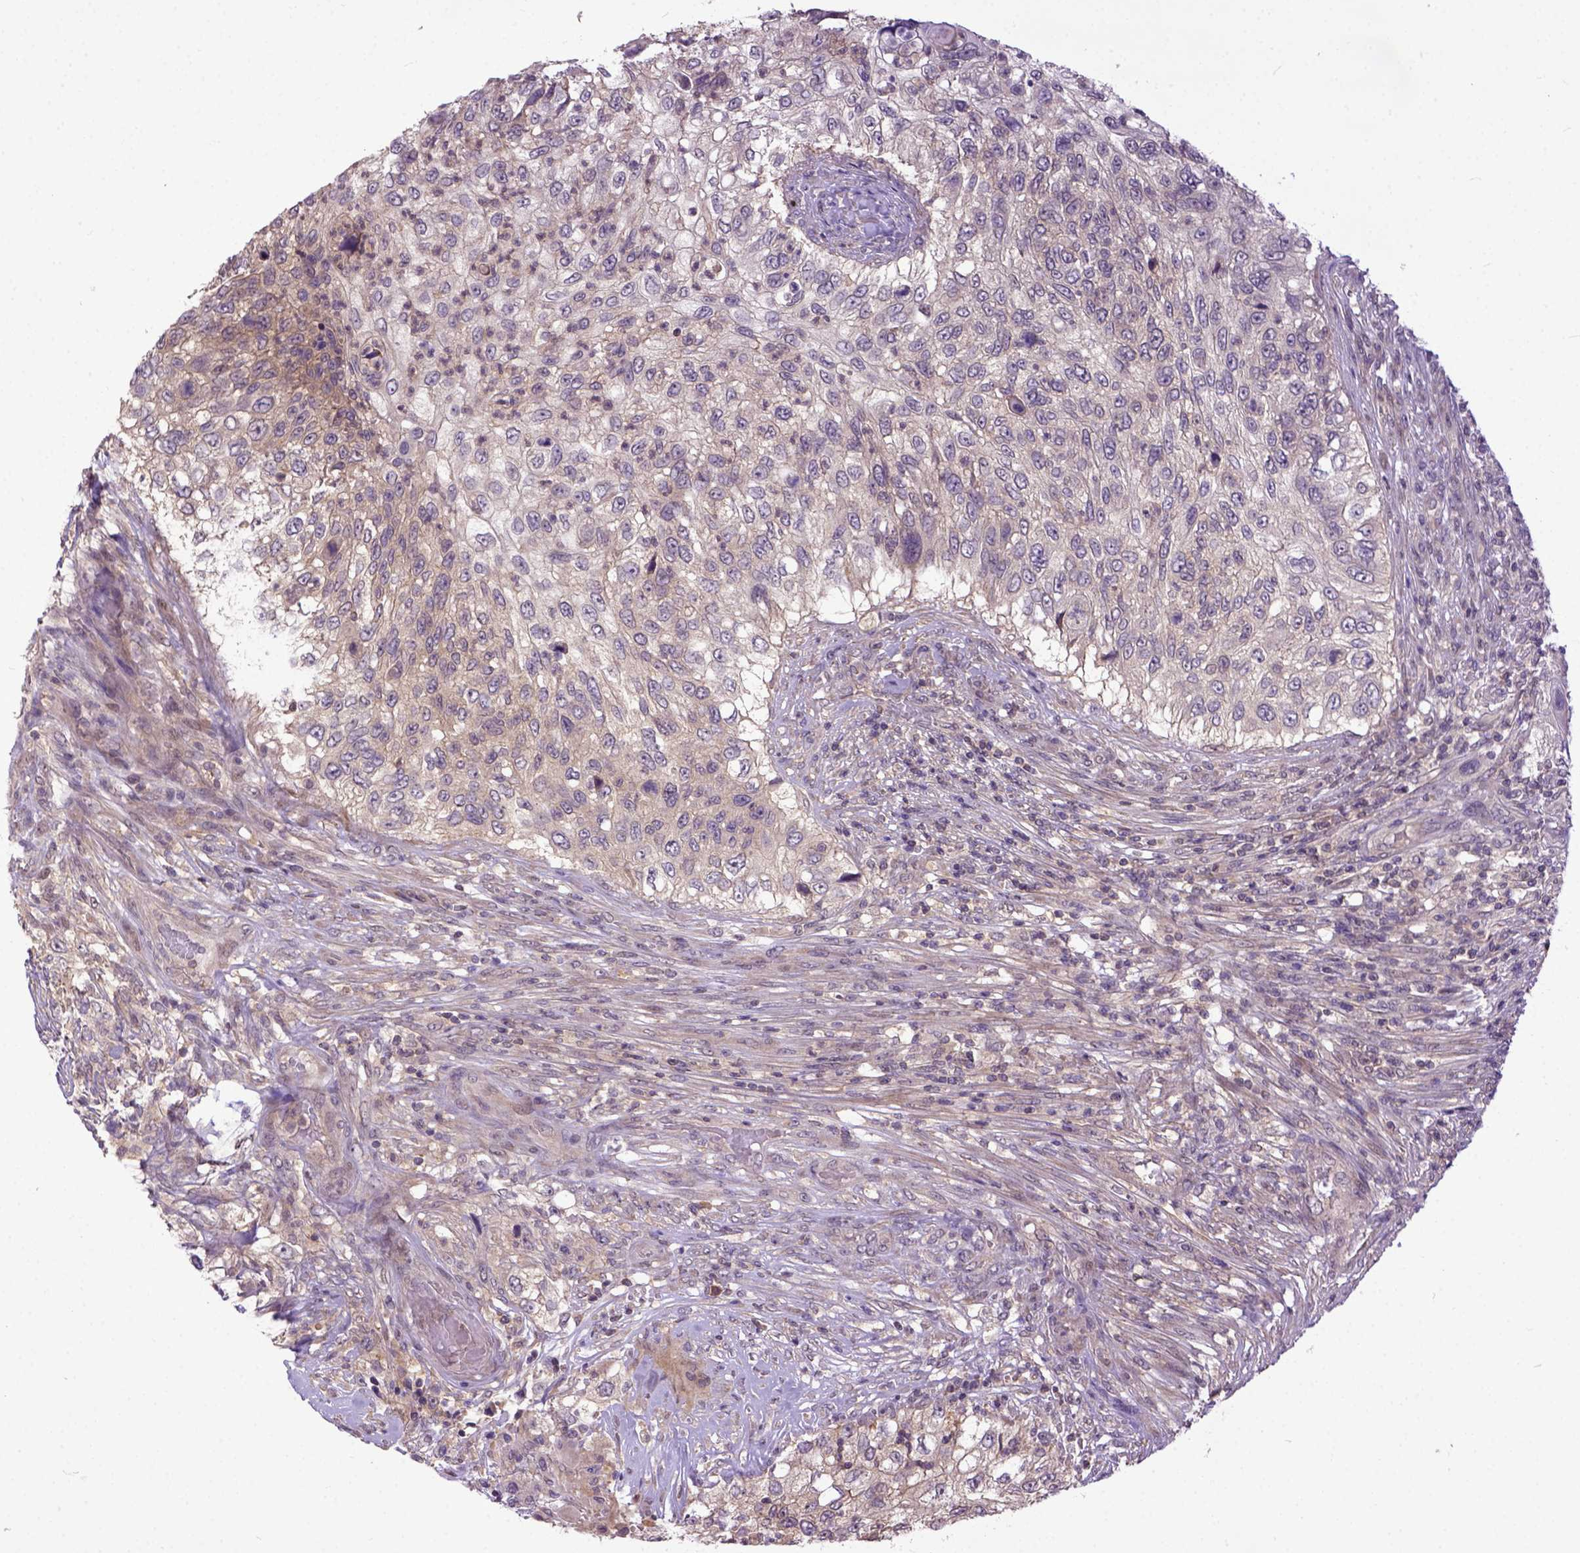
{"staining": {"intensity": "weak", "quantity": "25%-75%", "location": "cytoplasmic/membranous"}, "tissue": "urothelial cancer", "cell_type": "Tumor cells", "image_type": "cancer", "snomed": [{"axis": "morphology", "description": "Urothelial carcinoma, High grade"}, {"axis": "topography", "description": "Urinary bladder"}], "caption": "Human urothelial carcinoma (high-grade) stained with a protein marker shows weak staining in tumor cells.", "gene": "CPNE1", "patient": {"sex": "female", "age": 60}}